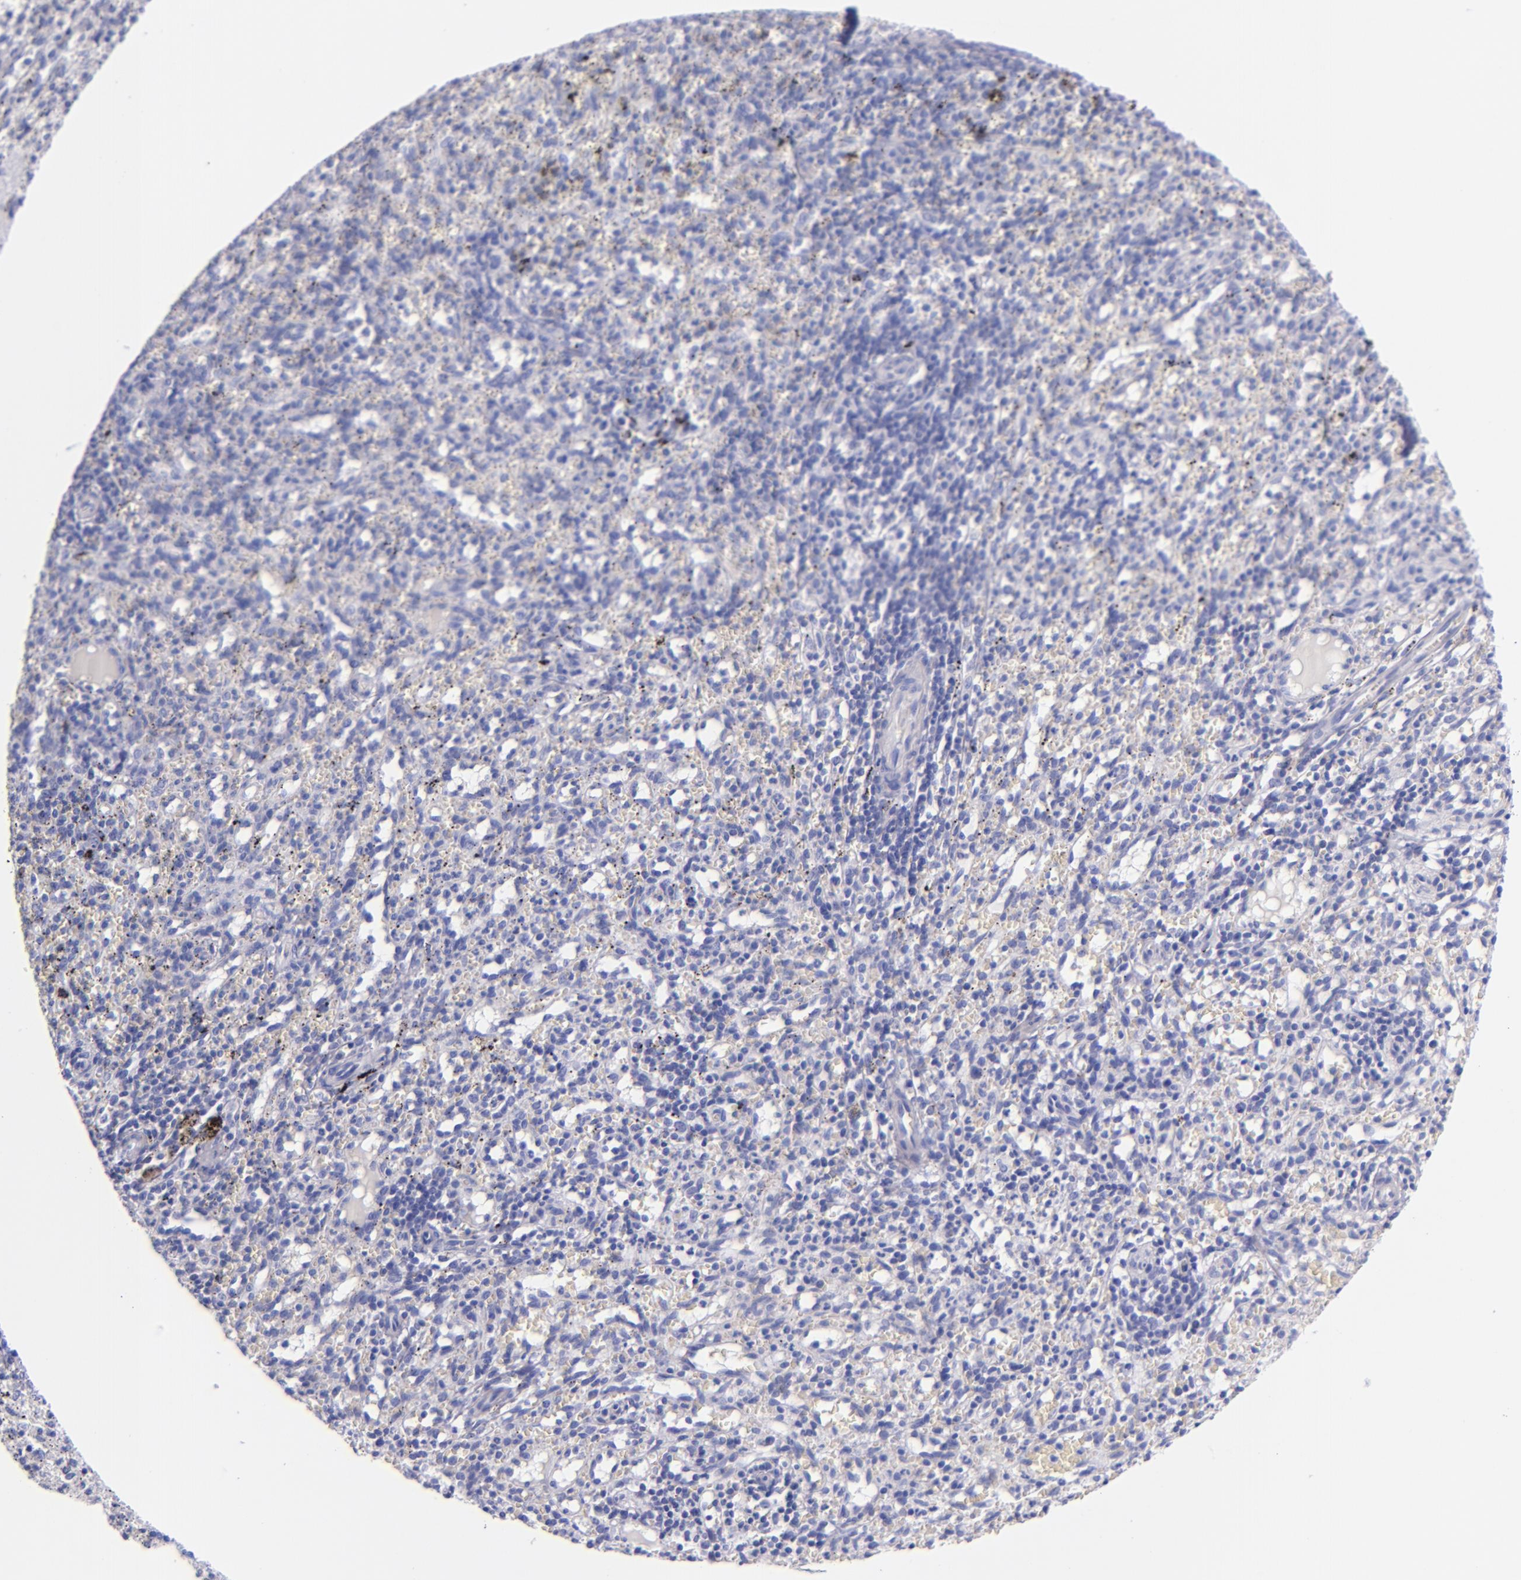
{"staining": {"intensity": "negative", "quantity": "none", "location": "none"}, "tissue": "spleen", "cell_type": "Cells in red pulp", "image_type": "normal", "snomed": [{"axis": "morphology", "description": "Normal tissue, NOS"}, {"axis": "topography", "description": "Spleen"}], "caption": "DAB (3,3'-diaminobenzidine) immunohistochemical staining of benign spleen reveals no significant positivity in cells in red pulp.", "gene": "LAG3", "patient": {"sex": "female", "age": 10}}